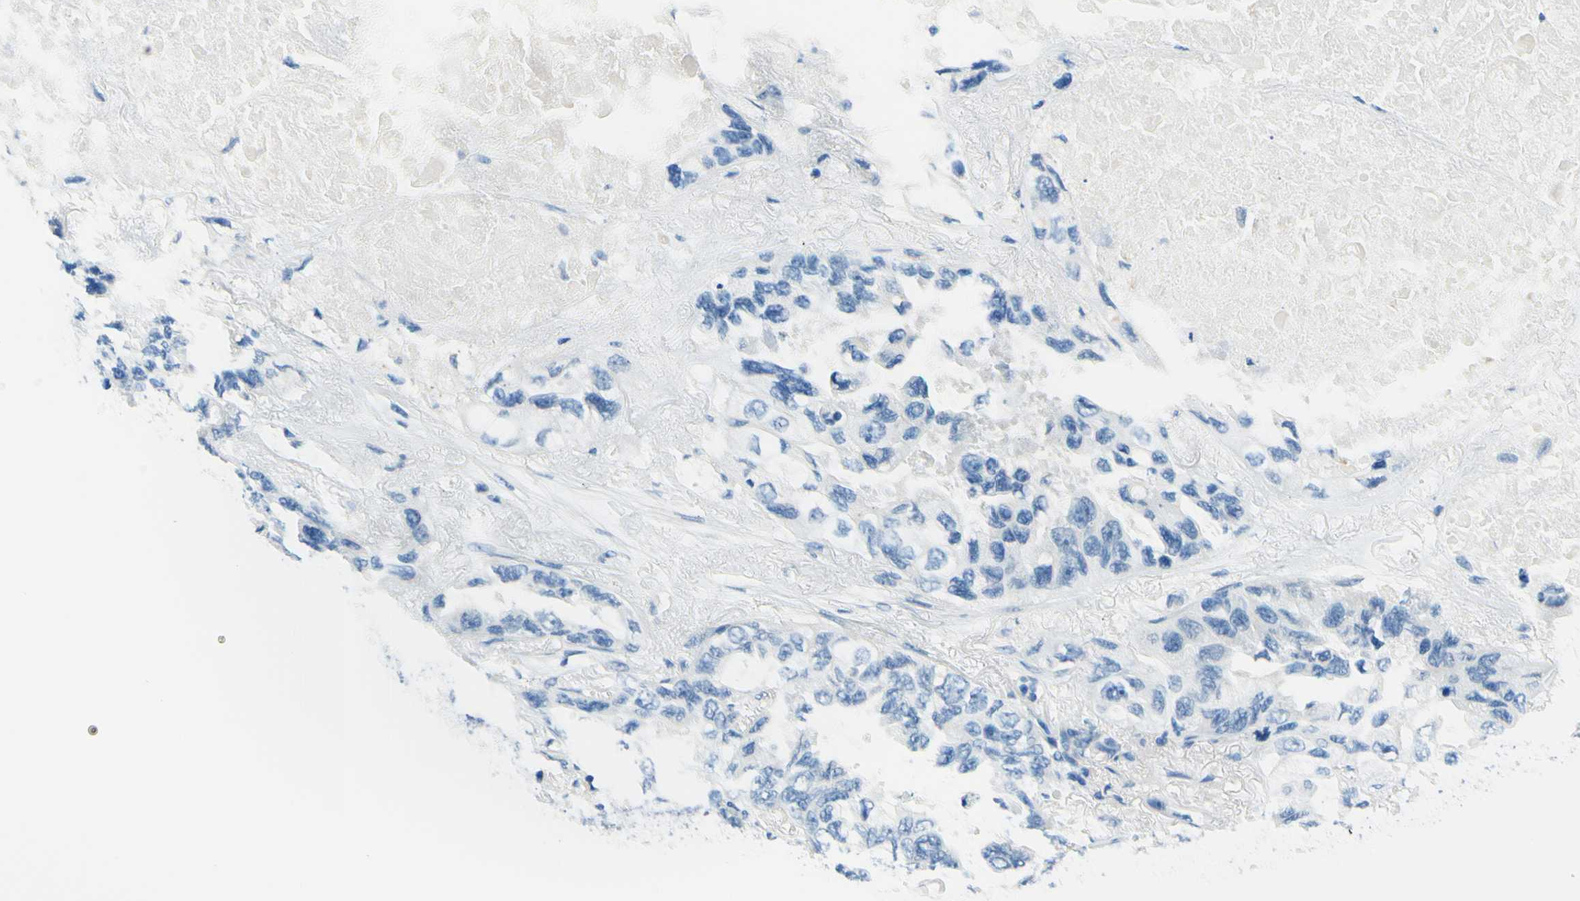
{"staining": {"intensity": "negative", "quantity": "none", "location": "none"}, "tissue": "lung cancer", "cell_type": "Tumor cells", "image_type": "cancer", "snomed": [{"axis": "morphology", "description": "Squamous cell carcinoma, NOS"}, {"axis": "topography", "description": "Lung"}], "caption": "Tumor cells are negative for protein expression in human lung cancer.", "gene": "PASD1", "patient": {"sex": "female", "age": 73}}